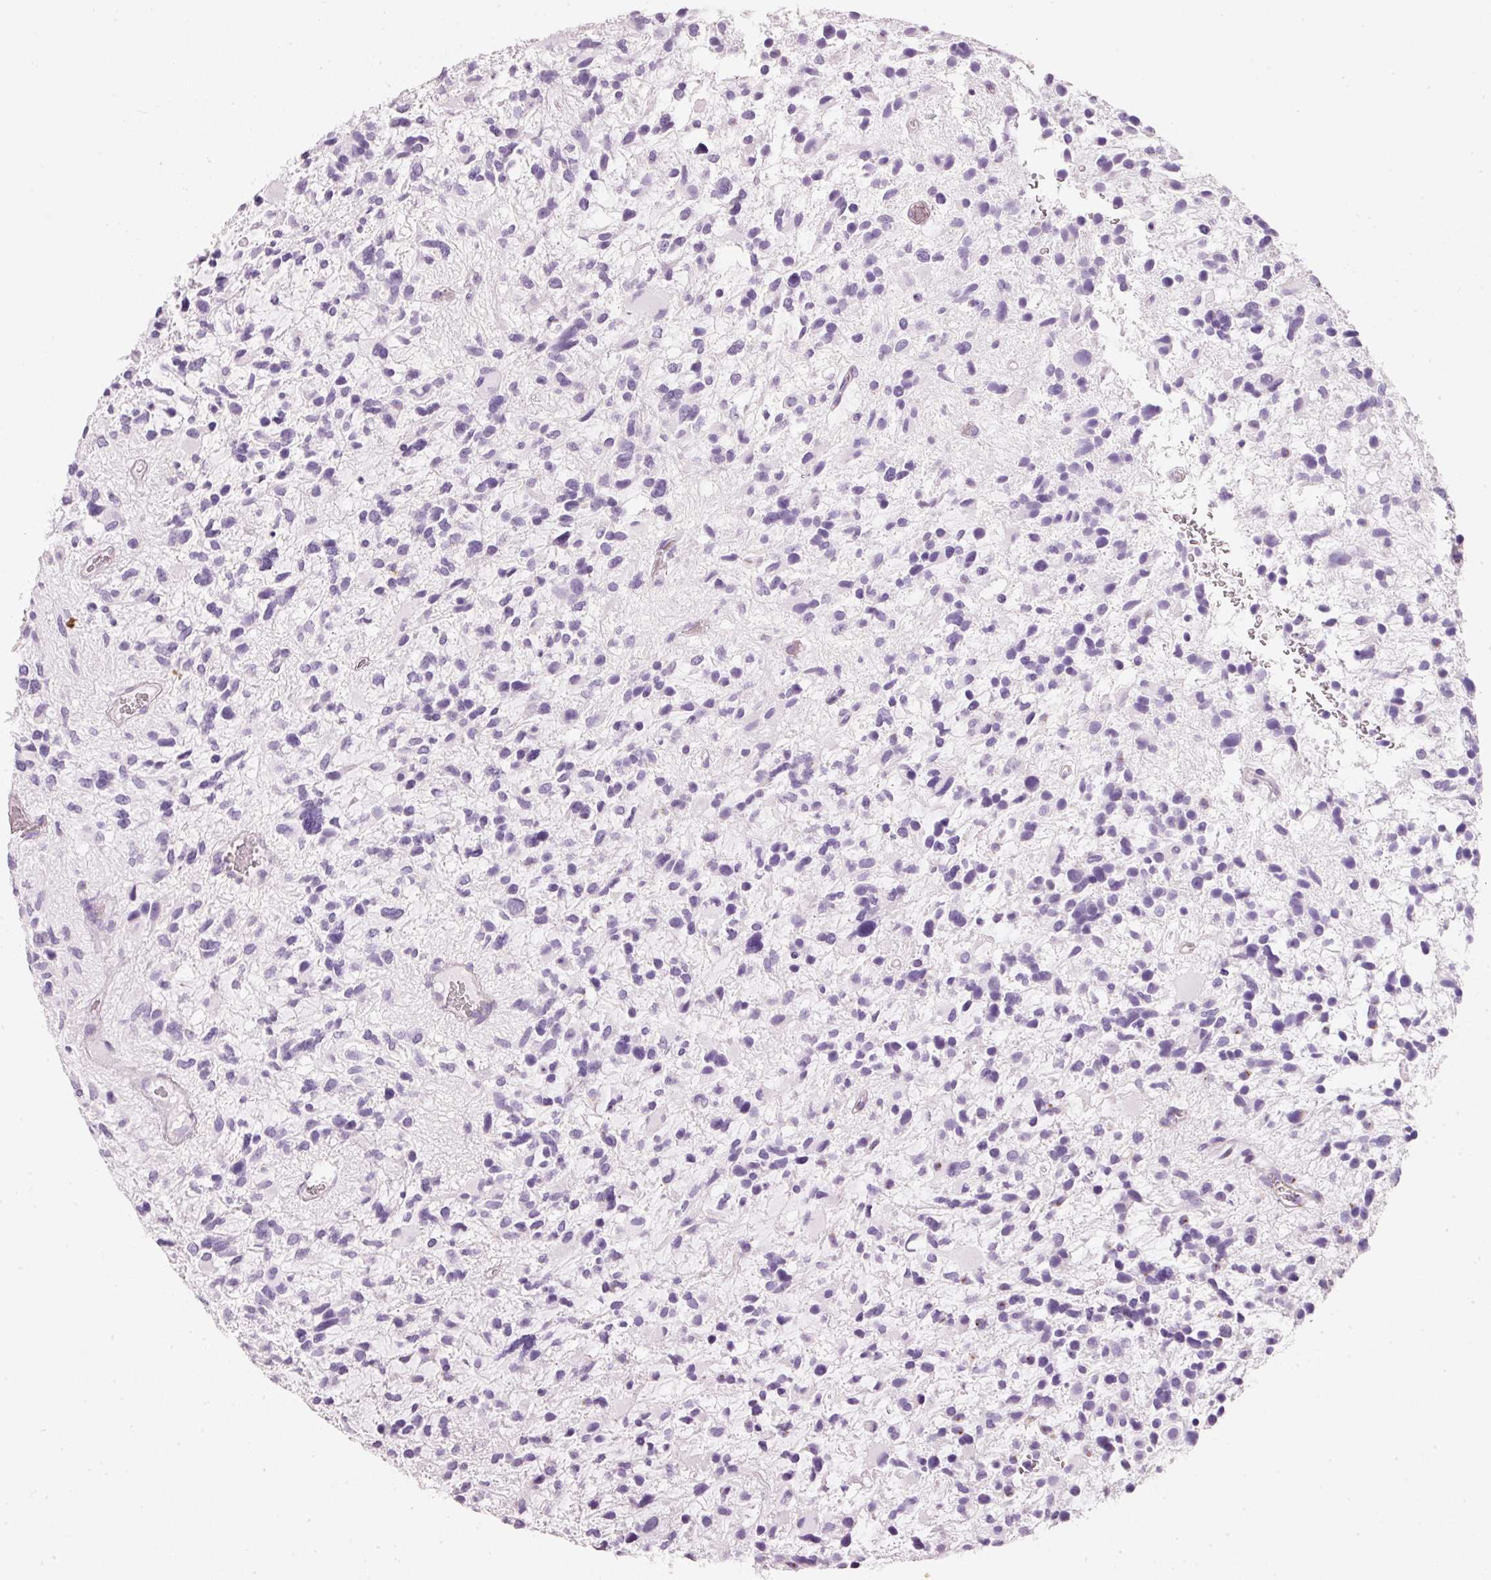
{"staining": {"intensity": "negative", "quantity": "none", "location": "none"}, "tissue": "glioma", "cell_type": "Tumor cells", "image_type": "cancer", "snomed": [{"axis": "morphology", "description": "Glioma, malignant, High grade"}, {"axis": "topography", "description": "Brain"}], "caption": "Tumor cells are negative for protein expression in human glioma.", "gene": "PDXDC1", "patient": {"sex": "female", "age": 11}}